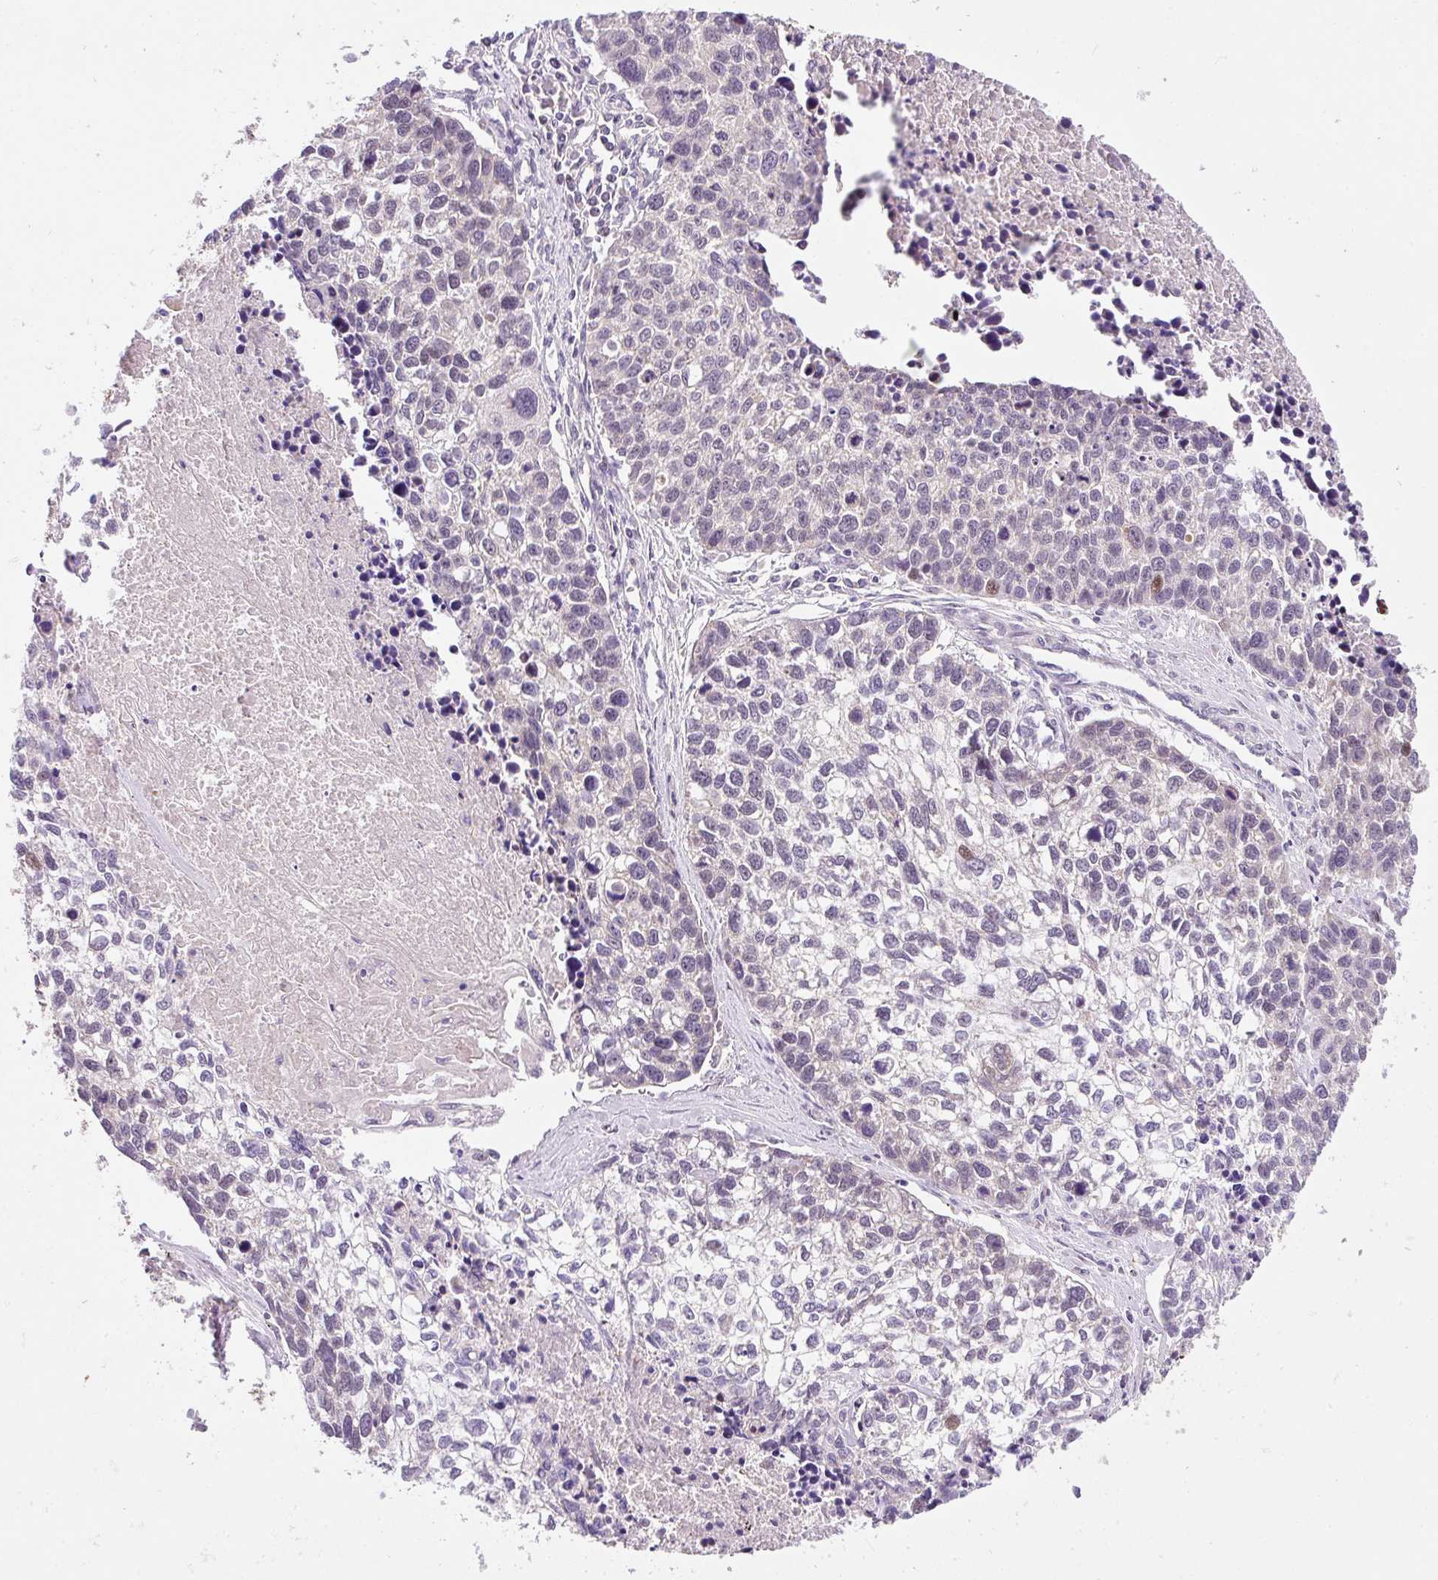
{"staining": {"intensity": "moderate", "quantity": "<25%", "location": "nuclear"}, "tissue": "lung cancer", "cell_type": "Tumor cells", "image_type": "cancer", "snomed": [{"axis": "morphology", "description": "Squamous cell carcinoma, NOS"}, {"axis": "topography", "description": "Lung"}], "caption": "Lung cancer was stained to show a protein in brown. There is low levels of moderate nuclear positivity in approximately <25% of tumor cells.", "gene": "SARS2", "patient": {"sex": "male", "age": 74}}